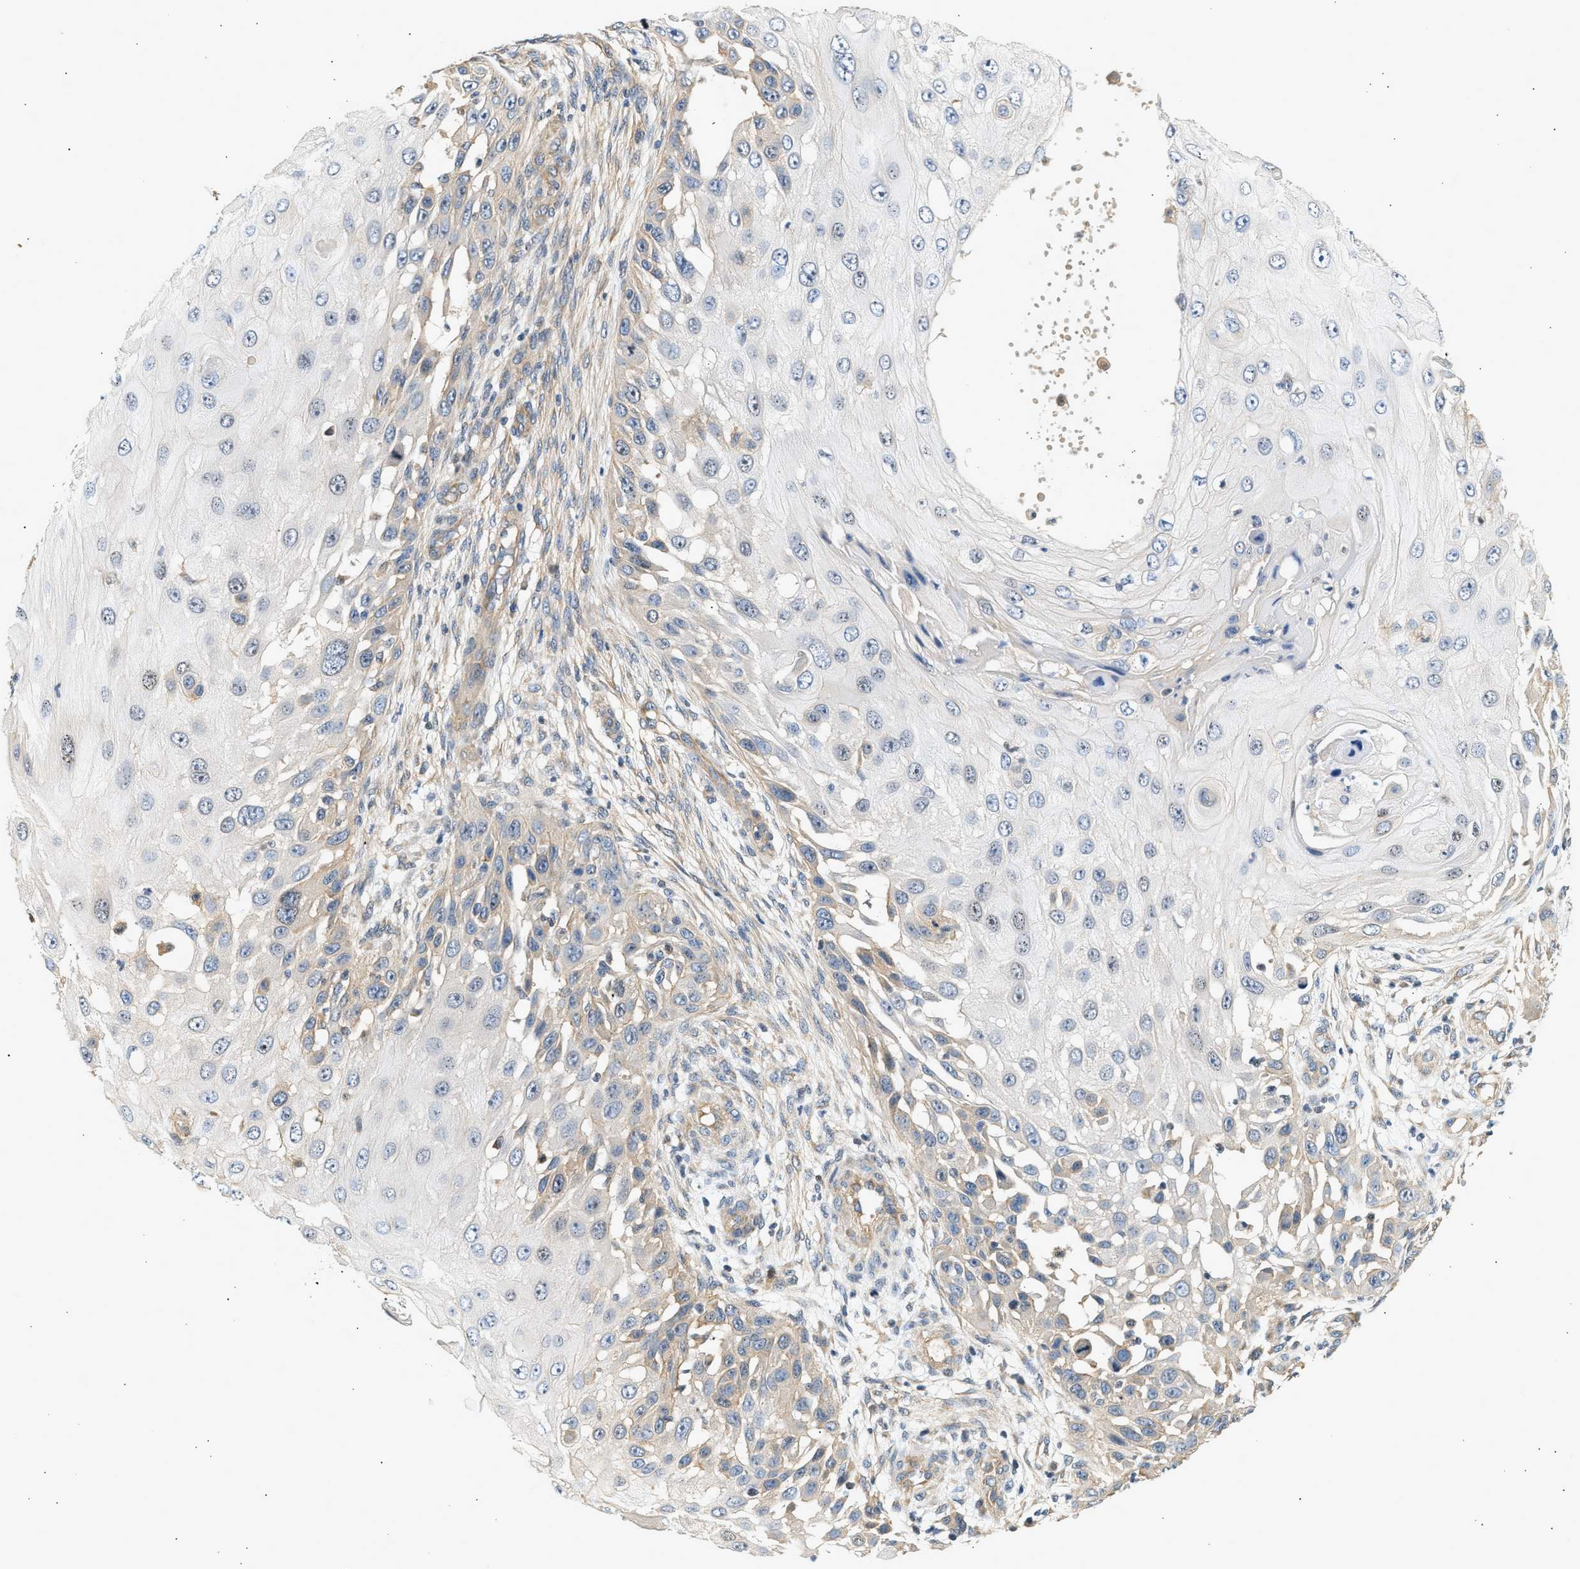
{"staining": {"intensity": "weak", "quantity": "<25%", "location": "cytoplasmic/membranous"}, "tissue": "skin cancer", "cell_type": "Tumor cells", "image_type": "cancer", "snomed": [{"axis": "morphology", "description": "Squamous cell carcinoma, NOS"}, {"axis": "topography", "description": "Skin"}], "caption": "Immunohistochemical staining of skin cancer (squamous cell carcinoma) shows no significant staining in tumor cells.", "gene": "WDR31", "patient": {"sex": "female", "age": 44}}